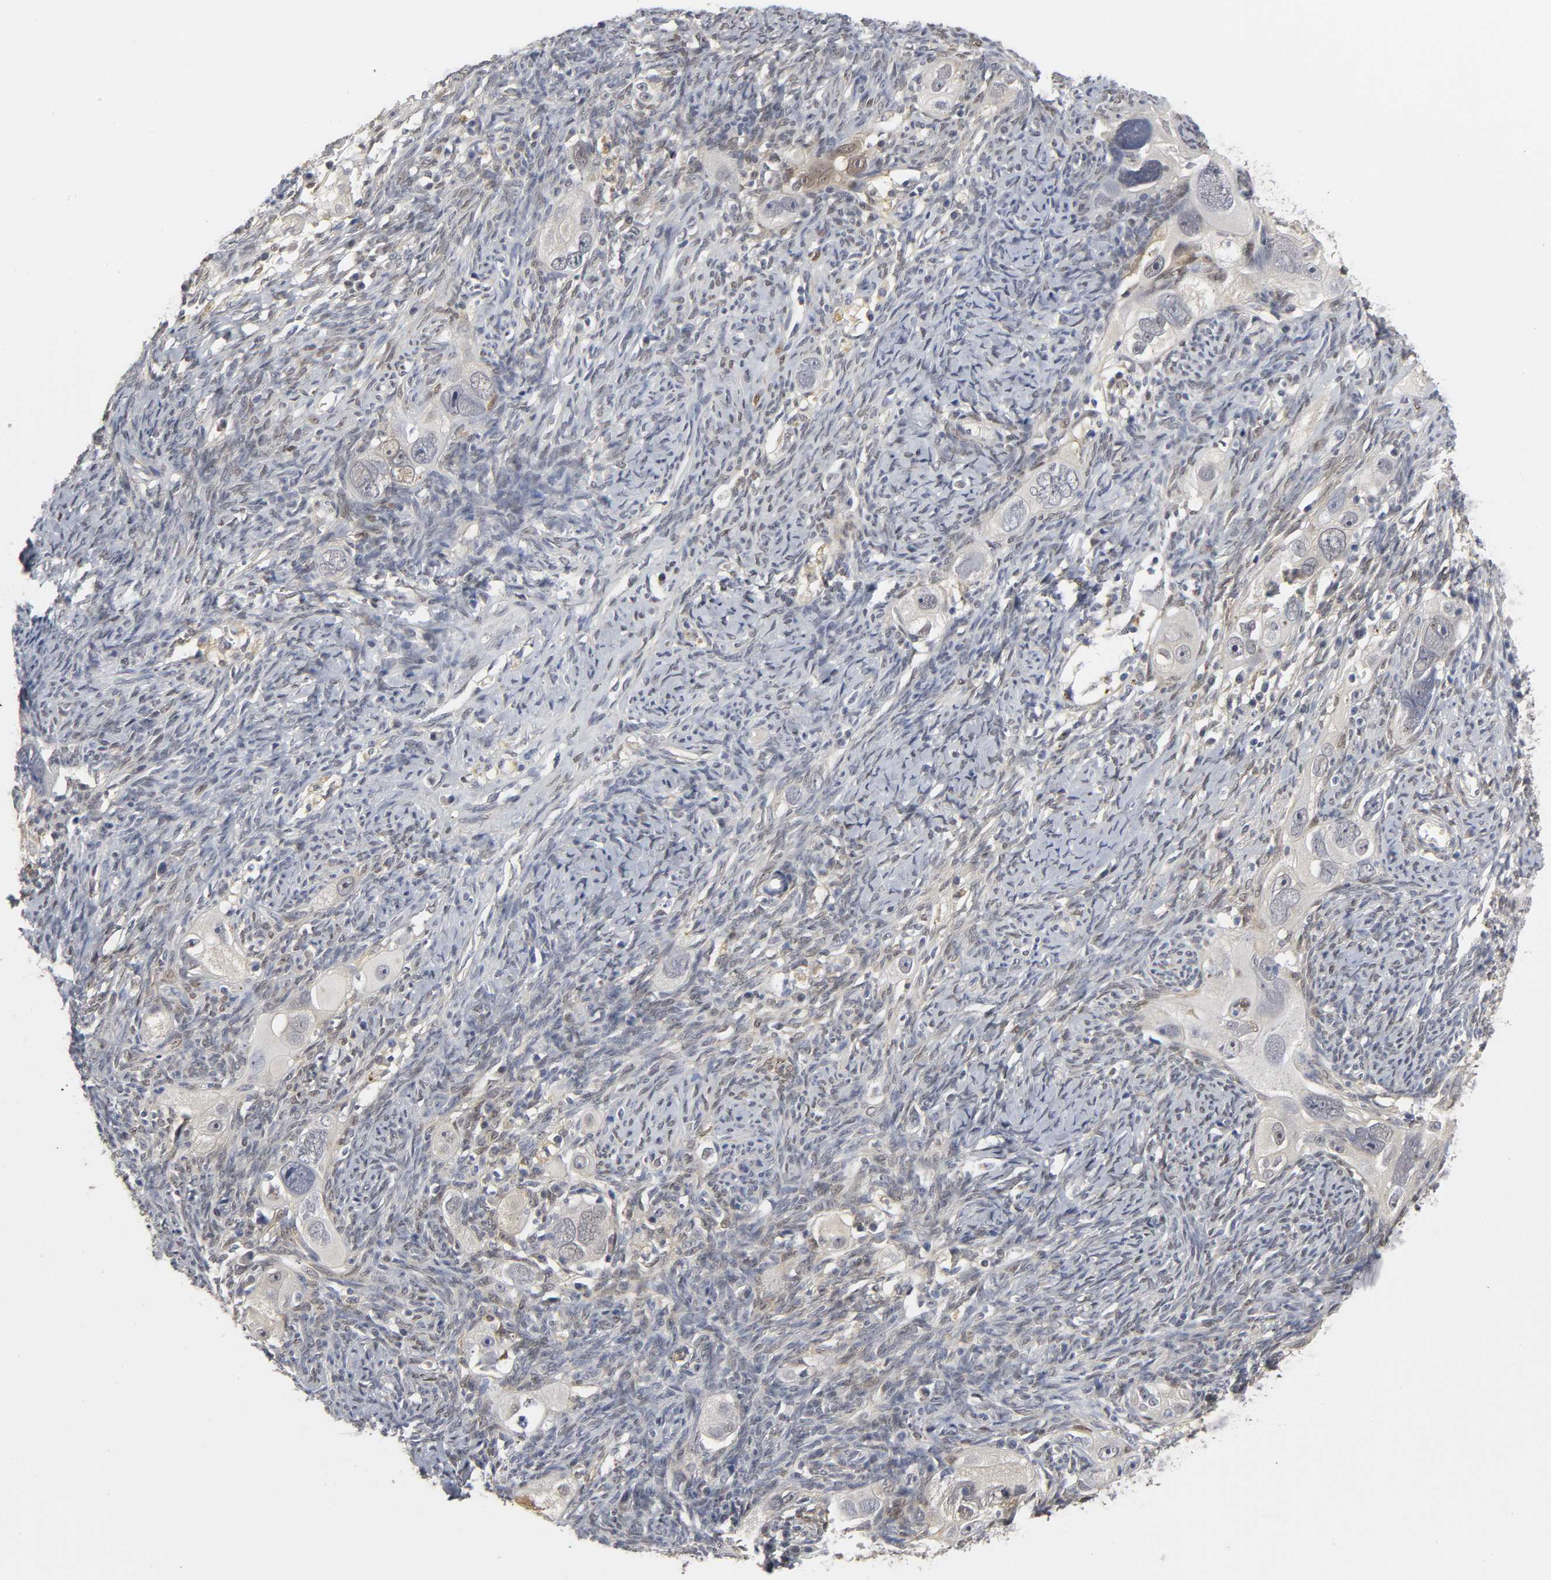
{"staining": {"intensity": "weak", "quantity": "<25%", "location": "cytoplasmic/membranous,nuclear"}, "tissue": "ovarian cancer", "cell_type": "Tumor cells", "image_type": "cancer", "snomed": [{"axis": "morphology", "description": "Normal tissue, NOS"}, {"axis": "morphology", "description": "Cystadenocarcinoma, serous, NOS"}, {"axis": "topography", "description": "Ovary"}], "caption": "This is an IHC micrograph of human ovarian serous cystadenocarcinoma. There is no staining in tumor cells.", "gene": "PDLIM3", "patient": {"sex": "female", "age": 62}}